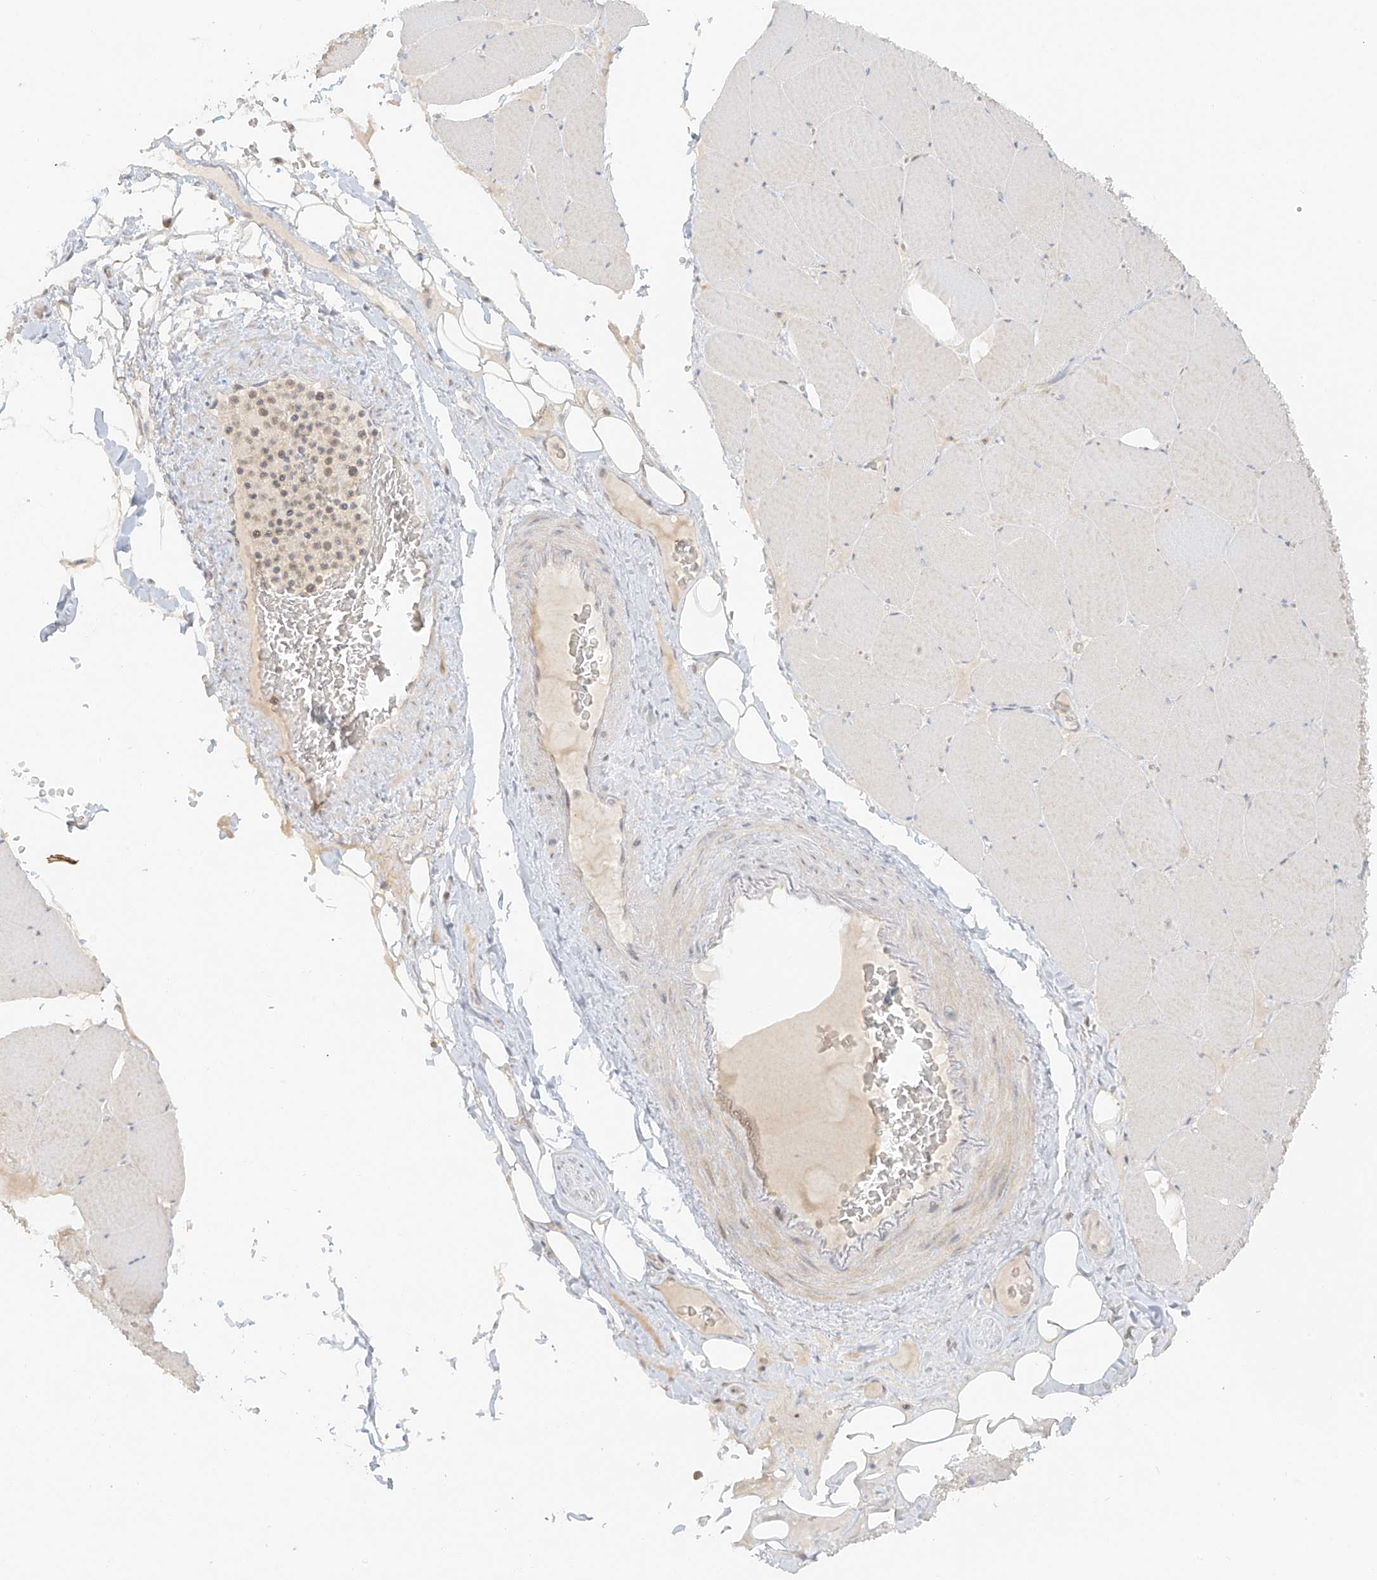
{"staining": {"intensity": "weak", "quantity": "25%-75%", "location": "cytoplasmic/membranous"}, "tissue": "skeletal muscle", "cell_type": "Myocytes", "image_type": "normal", "snomed": [{"axis": "morphology", "description": "Normal tissue, NOS"}, {"axis": "topography", "description": "Skeletal muscle"}, {"axis": "topography", "description": "Head-Neck"}], "caption": "Skeletal muscle stained for a protein (brown) reveals weak cytoplasmic/membranous positive positivity in approximately 25%-75% of myocytes.", "gene": "MIPEP", "patient": {"sex": "male", "age": 66}}